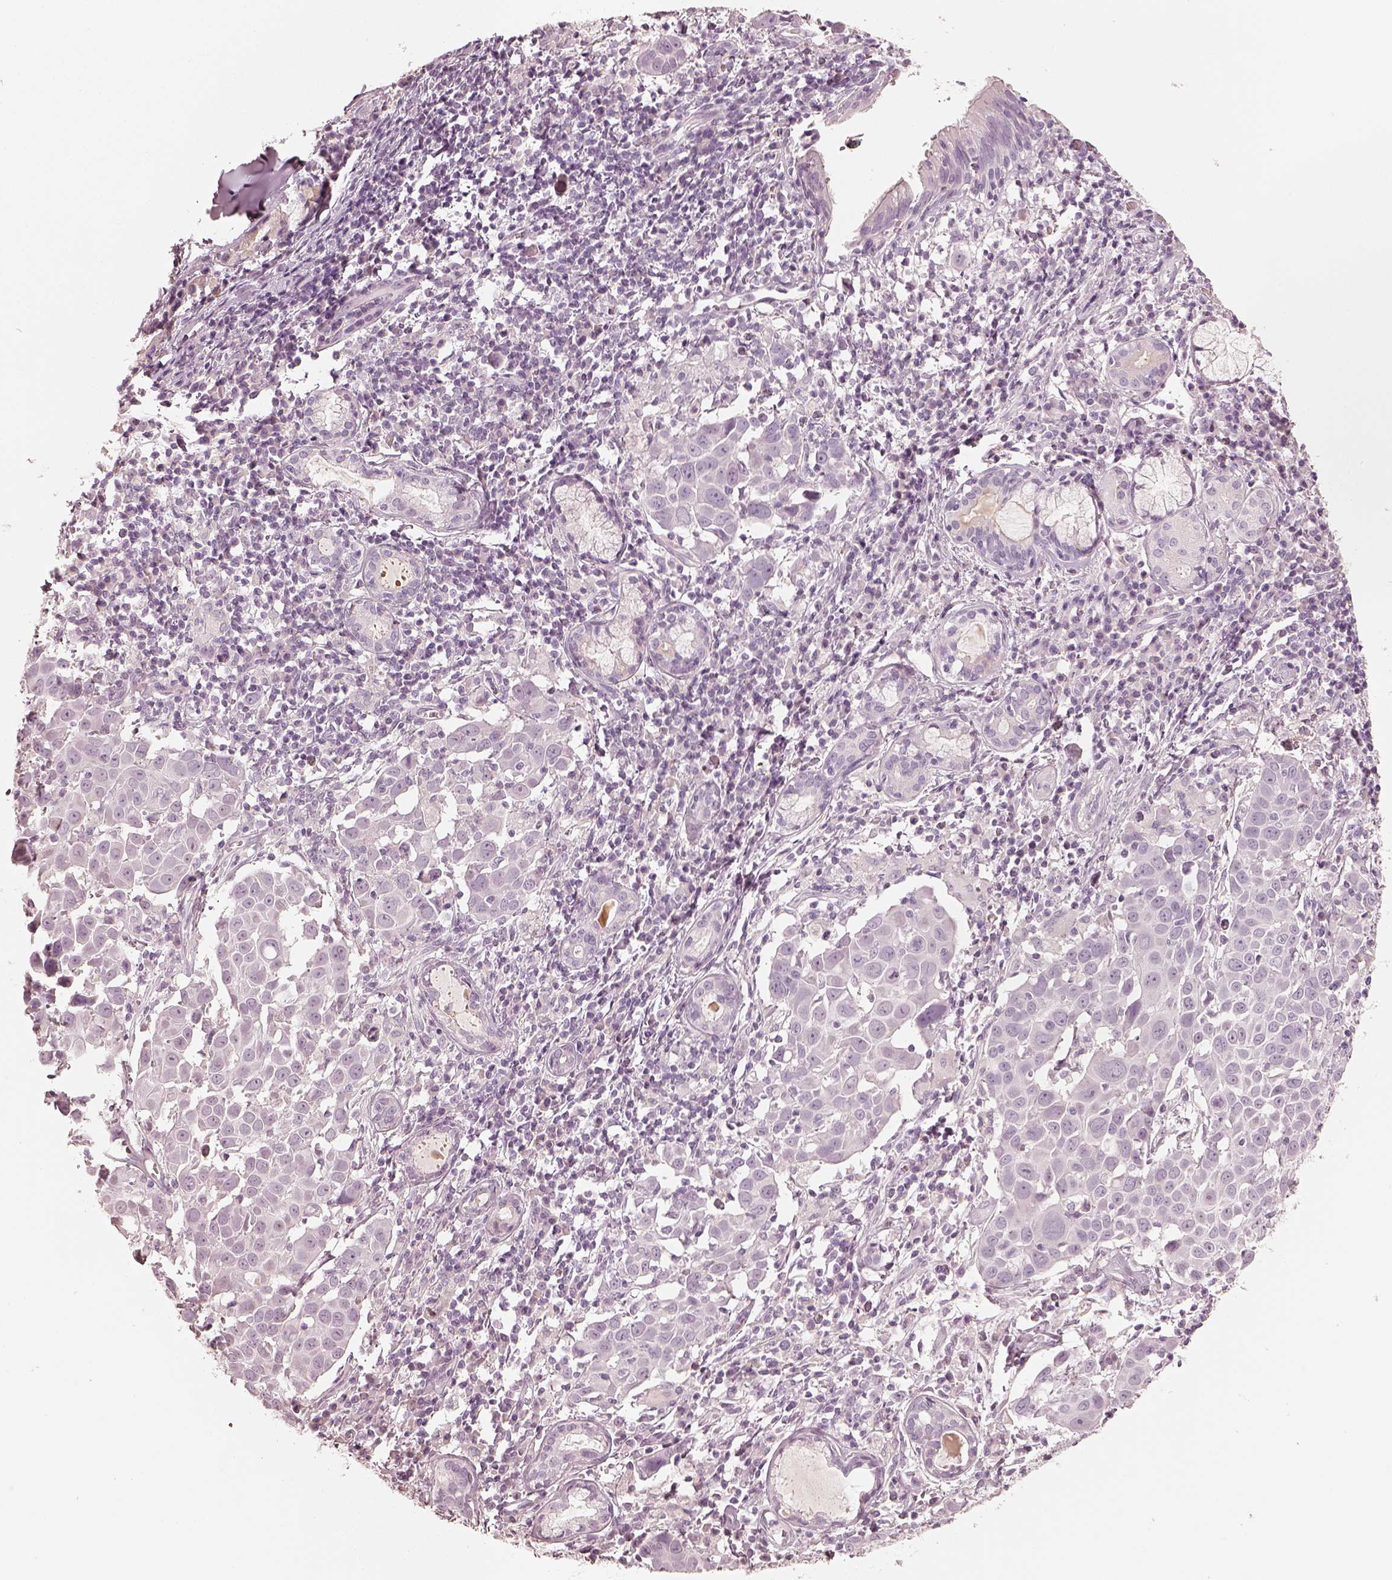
{"staining": {"intensity": "negative", "quantity": "none", "location": "none"}, "tissue": "lung cancer", "cell_type": "Tumor cells", "image_type": "cancer", "snomed": [{"axis": "morphology", "description": "Squamous cell carcinoma, NOS"}, {"axis": "topography", "description": "Lung"}], "caption": "Lung squamous cell carcinoma was stained to show a protein in brown. There is no significant staining in tumor cells.", "gene": "KRT82", "patient": {"sex": "male", "age": 57}}